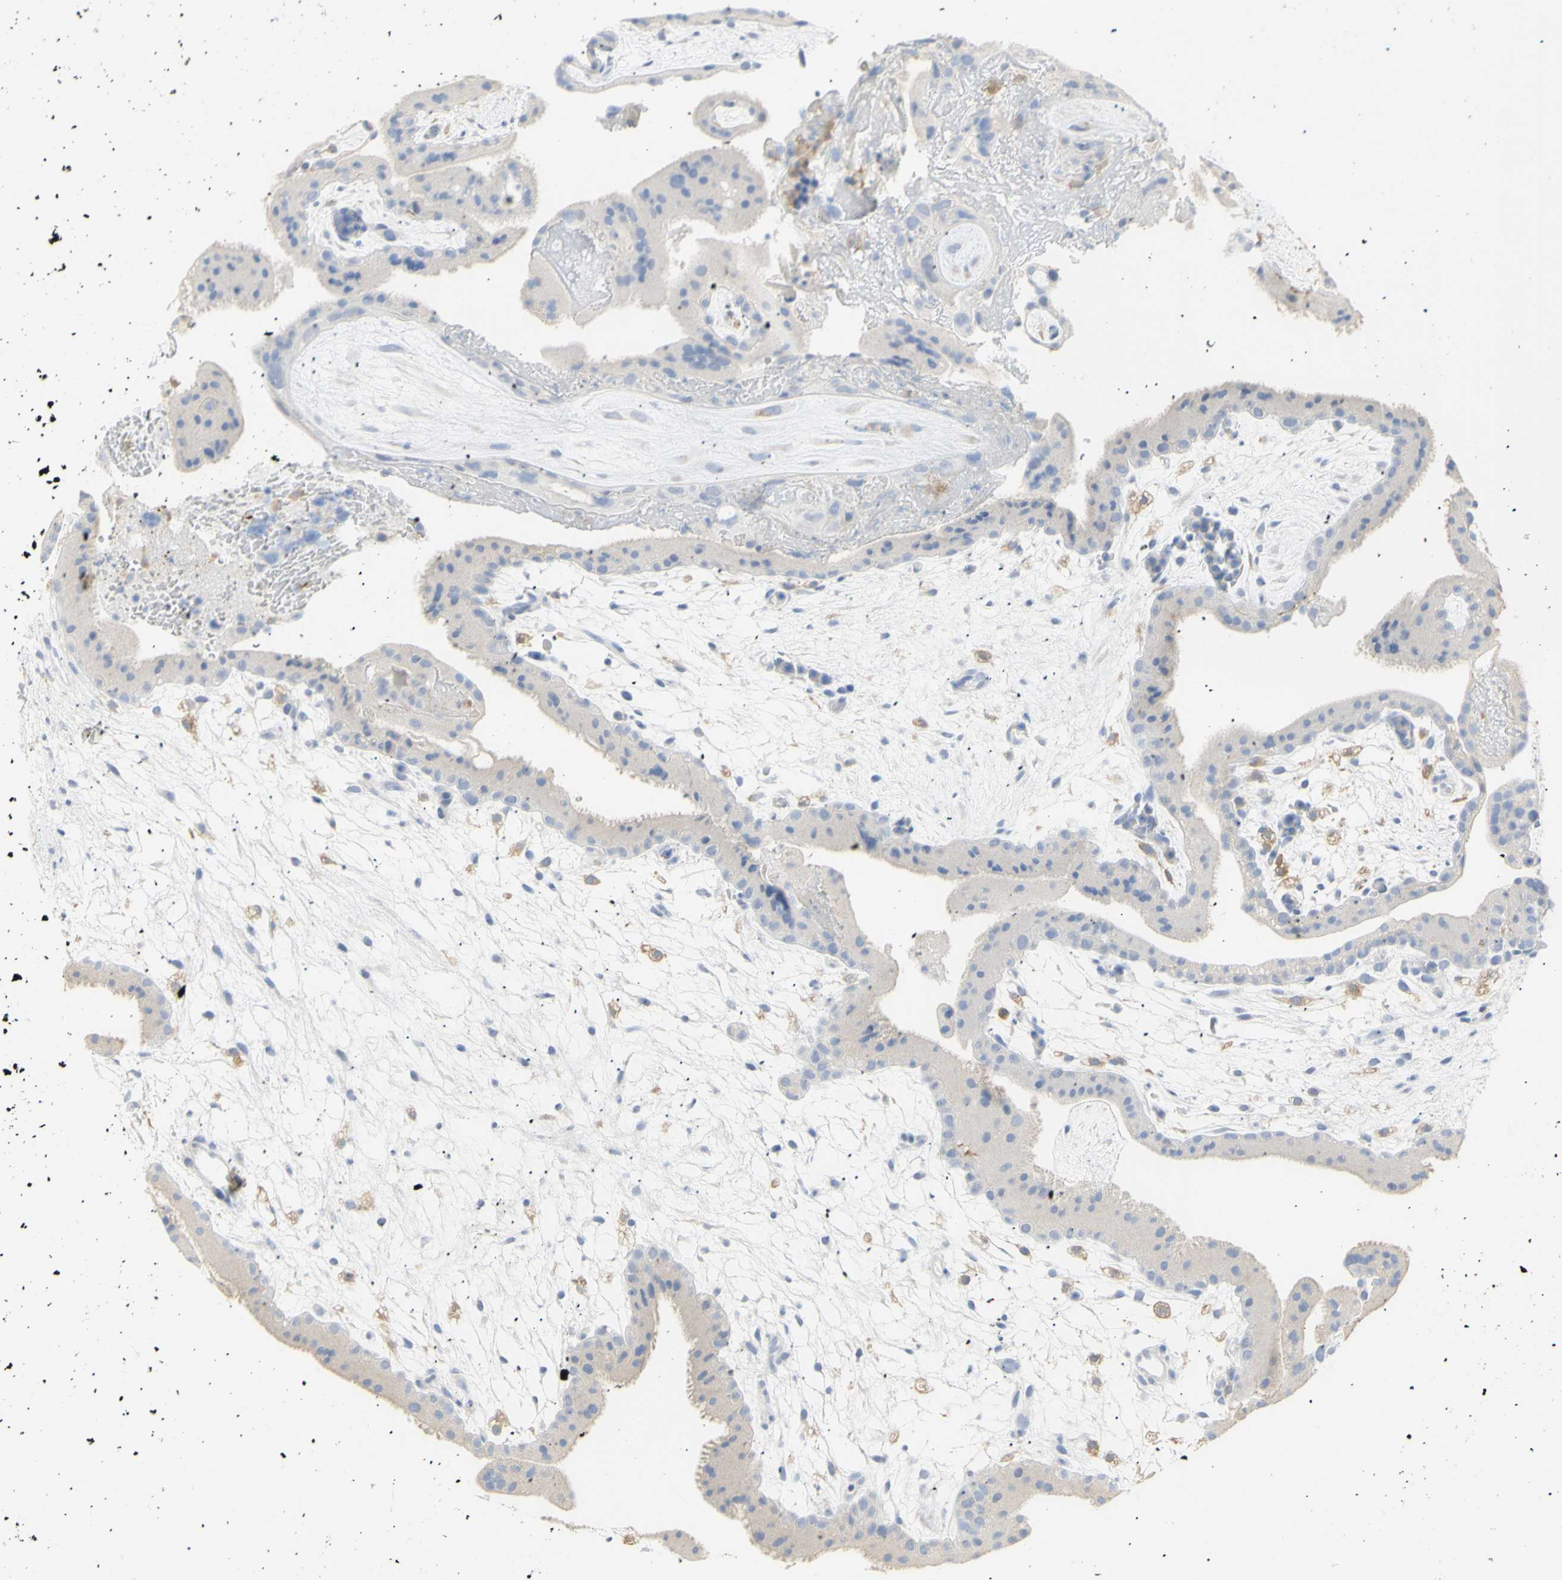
{"staining": {"intensity": "weak", "quantity": "<25%", "location": "cytoplasmic/membranous"}, "tissue": "placenta", "cell_type": "Trophoblastic cells", "image_type": "normal", "snomed": [{"axis": "morphology", "description": "Normal tissue, NOS"}, {"axis": "topography", "description": "Placenta"}], "caption": "Micrograph shows no significant protein staining in trophoblastic cells of unremarkable placenta.", "gene": "B4GALNT3", "patient": {"sex": "female", "age": 19}}